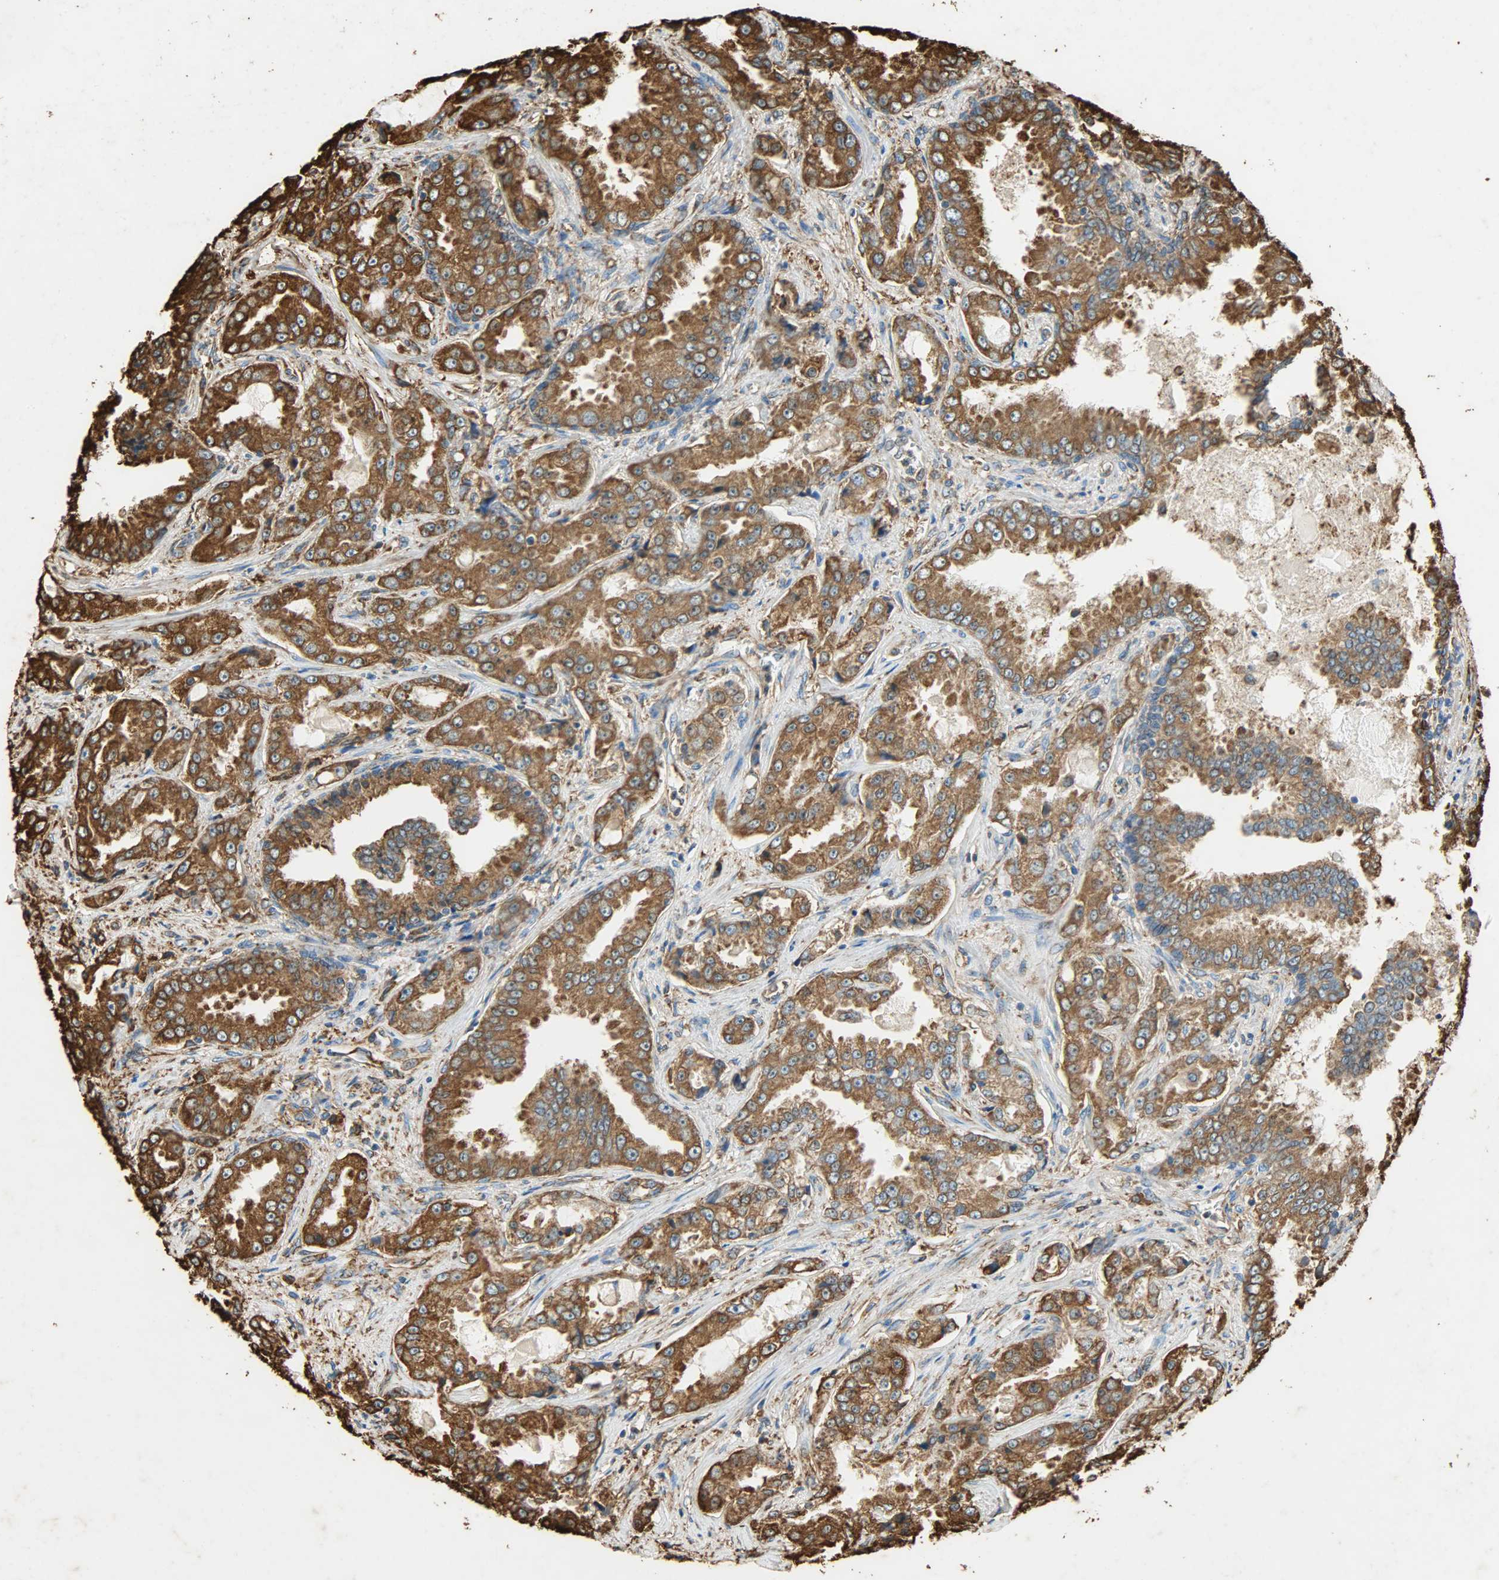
{"staining": {"intensity": "moderate", "quantity": ">75%", "location": "cytoplasmic/membranous"}, "tissue": "prostate cancer", "cell_type": "Tumor cells", "image_type": "cancer", "snomed": [{"axis": "morphology", "description": "Adenocarcinoma, High grade"}, {"axis": "topography", "description": "Prostate"}], "caption": "Immunohistochemical staining of human adenocarcinoma (high-grade) (prostate) reveals moderate cytoplasmic/membranous protein staining in approximately >75% of tumor cells.", "gene": "HSP90B1", "patient": {"sex": "male", "age": 73}}